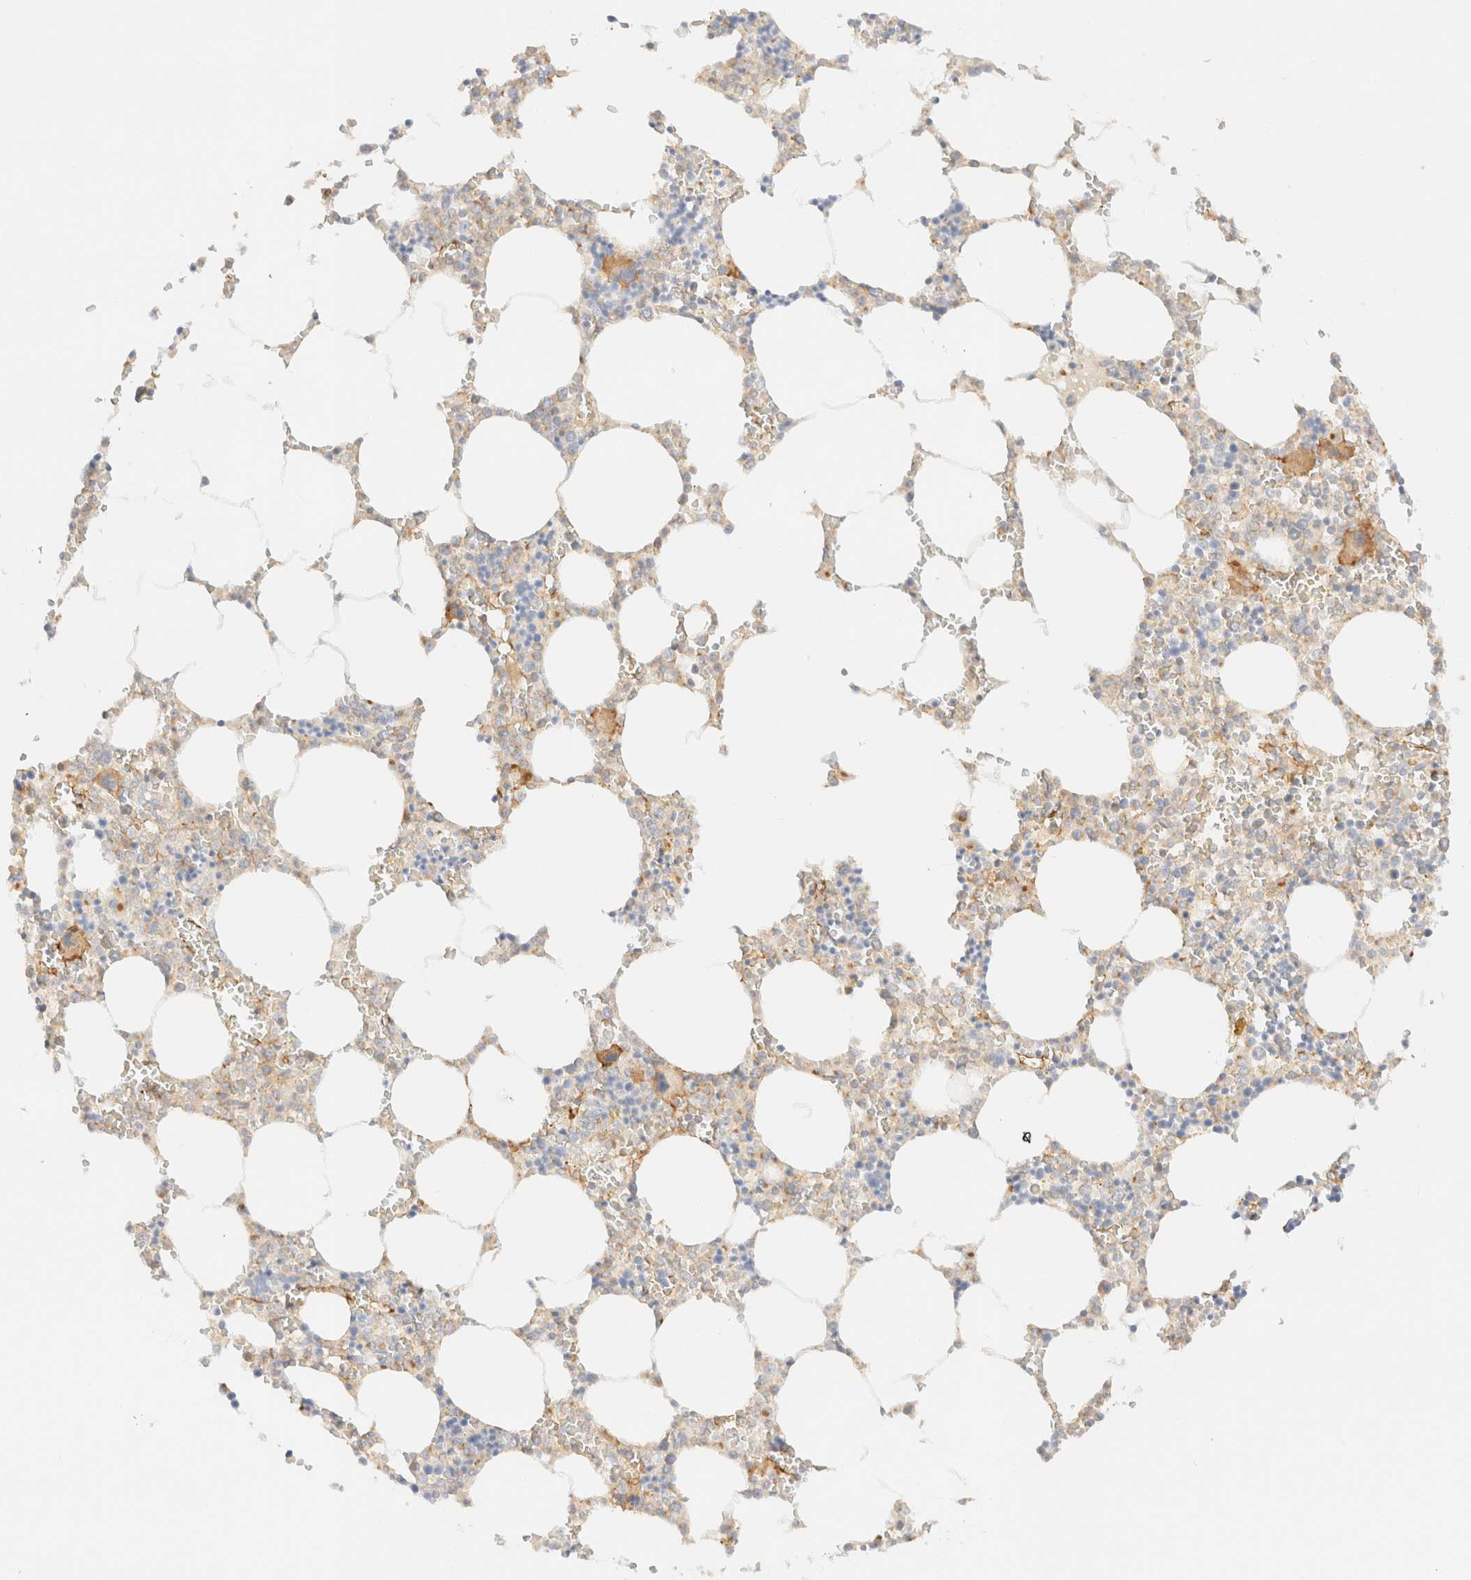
{"staining": {"intensity": "moderate", "quantity": "<25%", "location": "cytoplasmic/membranous"}, "tissue": "bone marrow", "cell_type": "Hematopoietic cells", "image_type": "normal", "snomed": [{"axis": "morphology", "description": "Normal tissue, NOS"}, {"axis": "topography", "description": "Bone marrow"}], "caption": "Protein staining of unremarkable bone marrow displays moderate cytoplasmic/membranous expression in approximately <25% of hematopoietic cells.", "gene": "MYO10", "patient": {"sex": "male", "age": 70}}